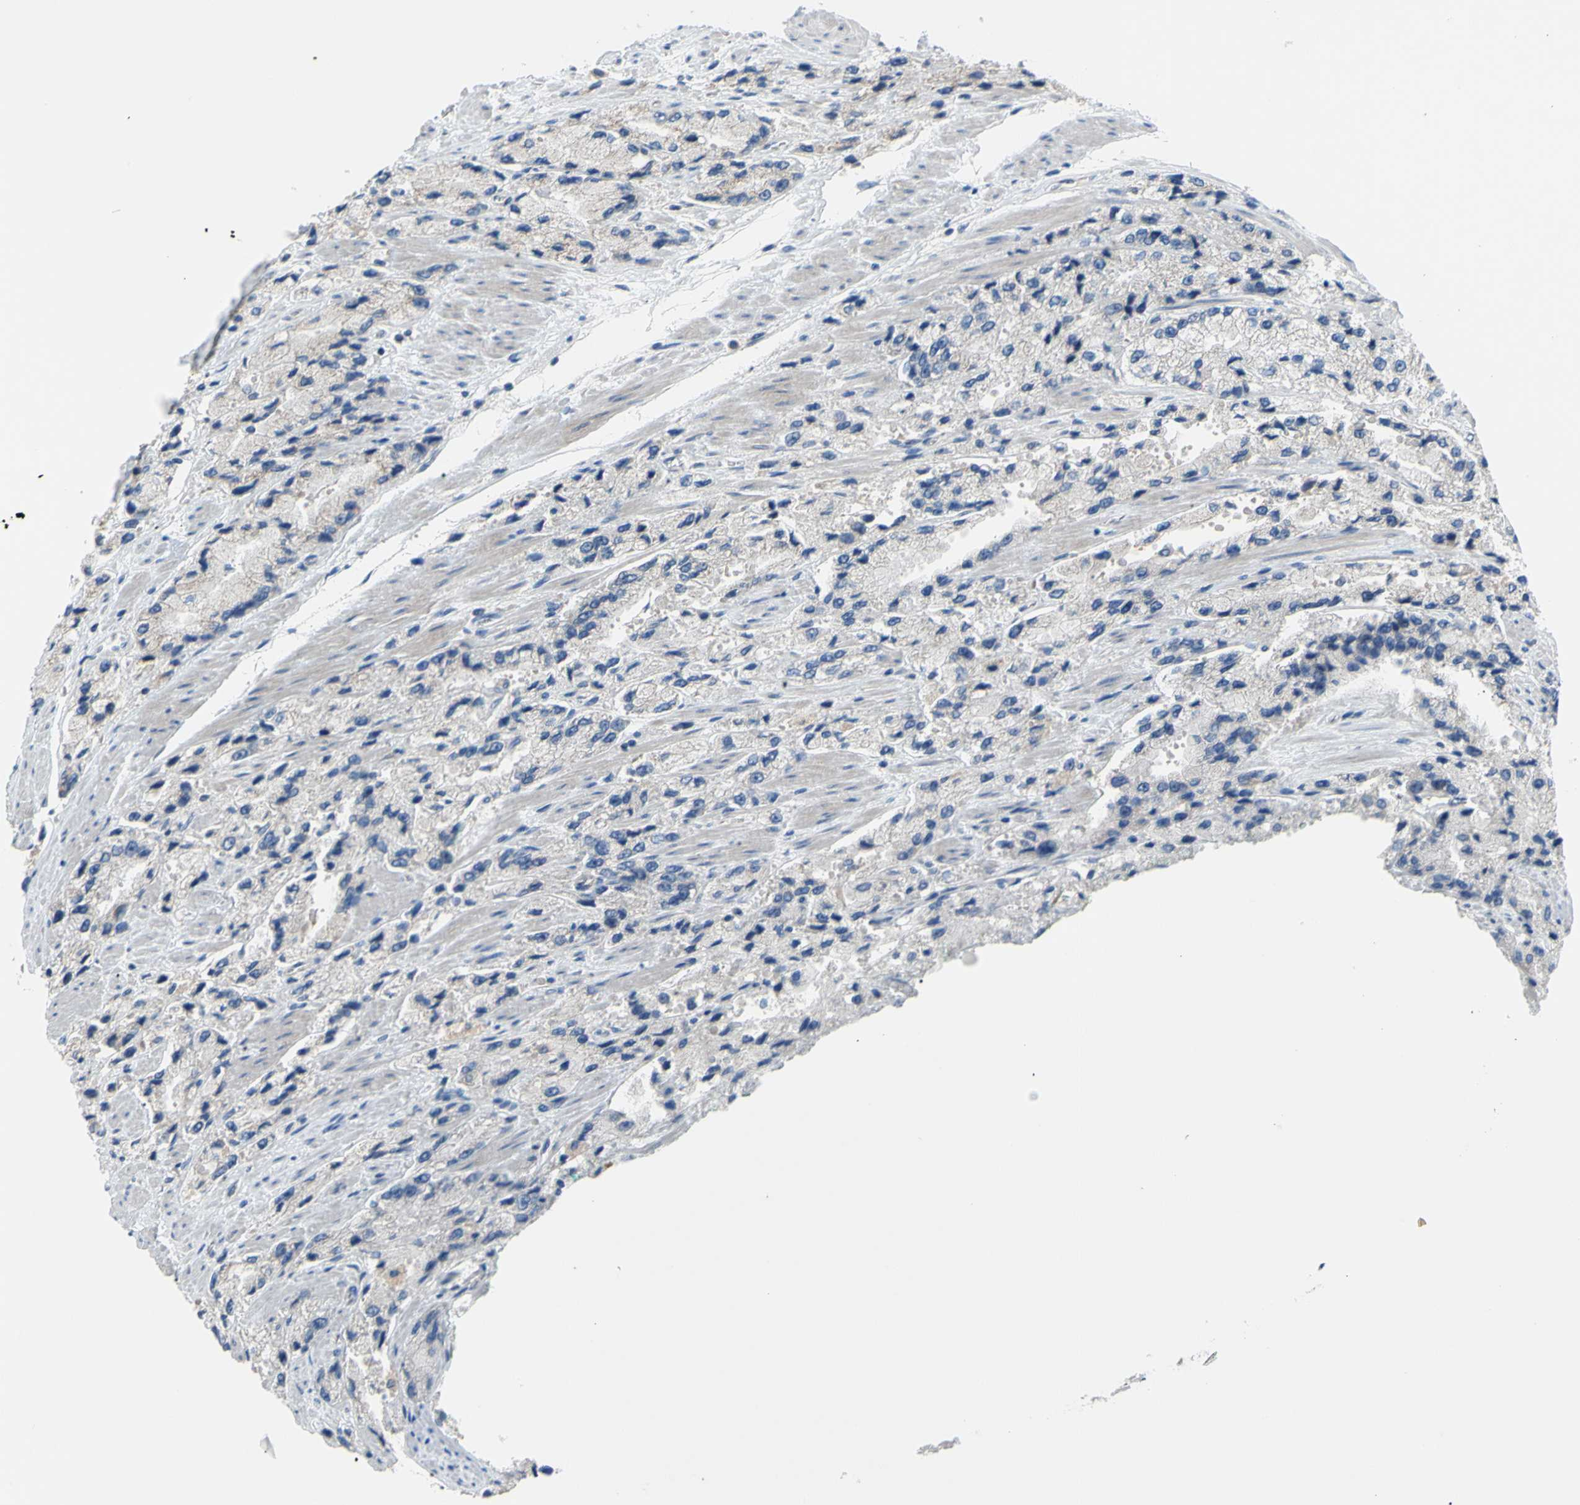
{"staining": {"intensity": "weak", "quantity": "<25%", "location": "cytoplasmic/membranous"}, "tissue": "prostate cancer", "cell_type": "Tumor cells", "image_type": "cancer", "snomed": [{"axis": "morphology", "description": "Adenocarcinoma, High grade"}, {"axis": "topography", "description": "Prostate"}], "caption": "Tumor cells show no significant expression in prostate cancer.", "gene": "TMEM59L", "patient": {"sex": "male", "age": 58}}